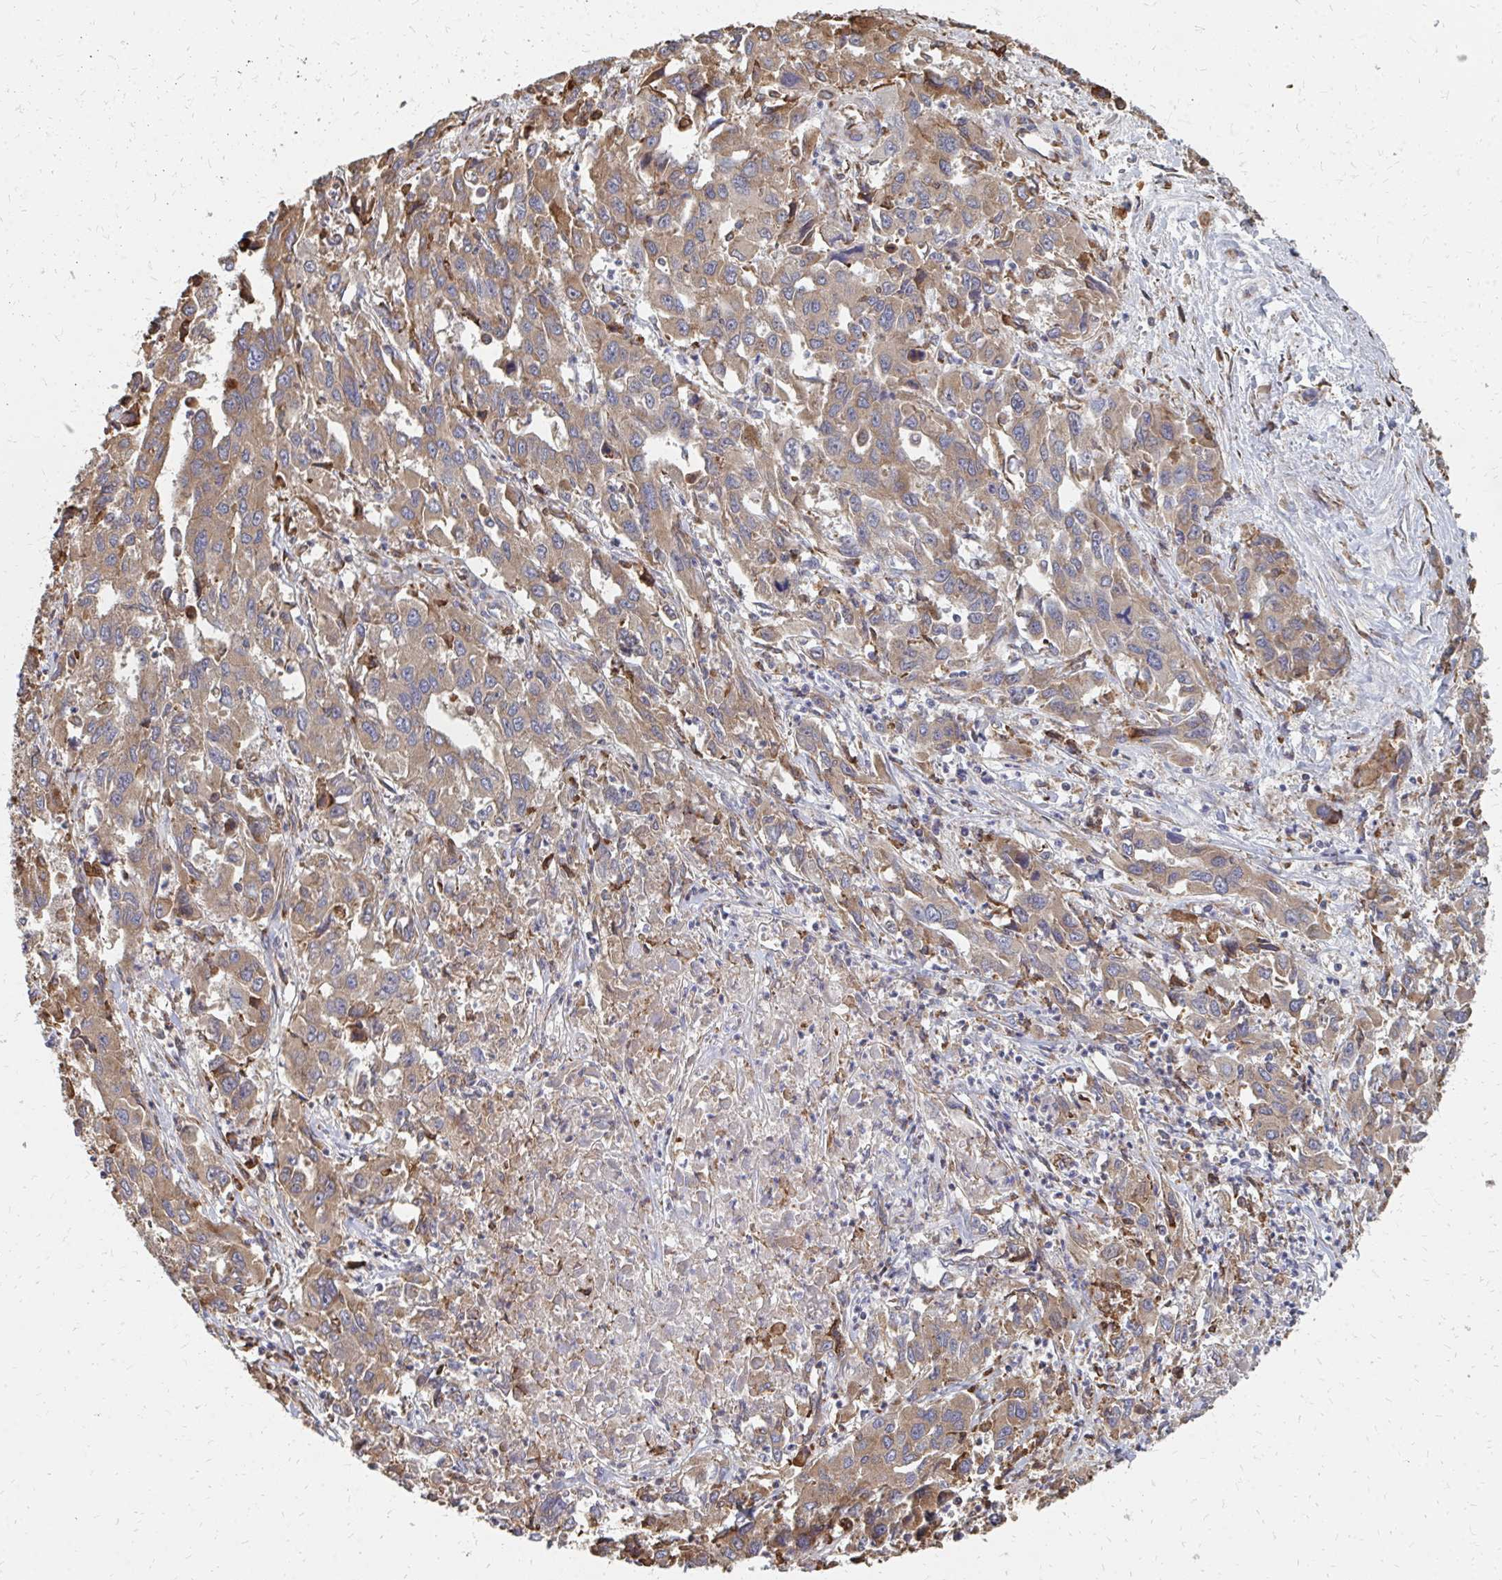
{"staining": {"intensity": "moderate", "quantity": ">75%", "location": "cytoplasmic/membranous"}, "tissue": "liver cancer", "cell_type": "Tumor cells", "image_type": "cancer", "snomed": [{"axis": "morphology", "description": "Carcinoma, Hepatocellular, NOS"}, {"axis": "topography", "description": "Liver"}], "caption": "Protein staining of liver cancer (hepatocellular carcinoma) tissue reveals moderate cytoplasmic/membranous expression in approximately >75% of tumor cells. The staining was performed using DAB (3,3'-diaminobenzidine) to visualize the protein expression in brown, while the nuclei were stained in blue with hematoxylin (Magnification: 20x).", "gene": "PPP1R13L", "patient": {"sex": "male", "age": 63}}